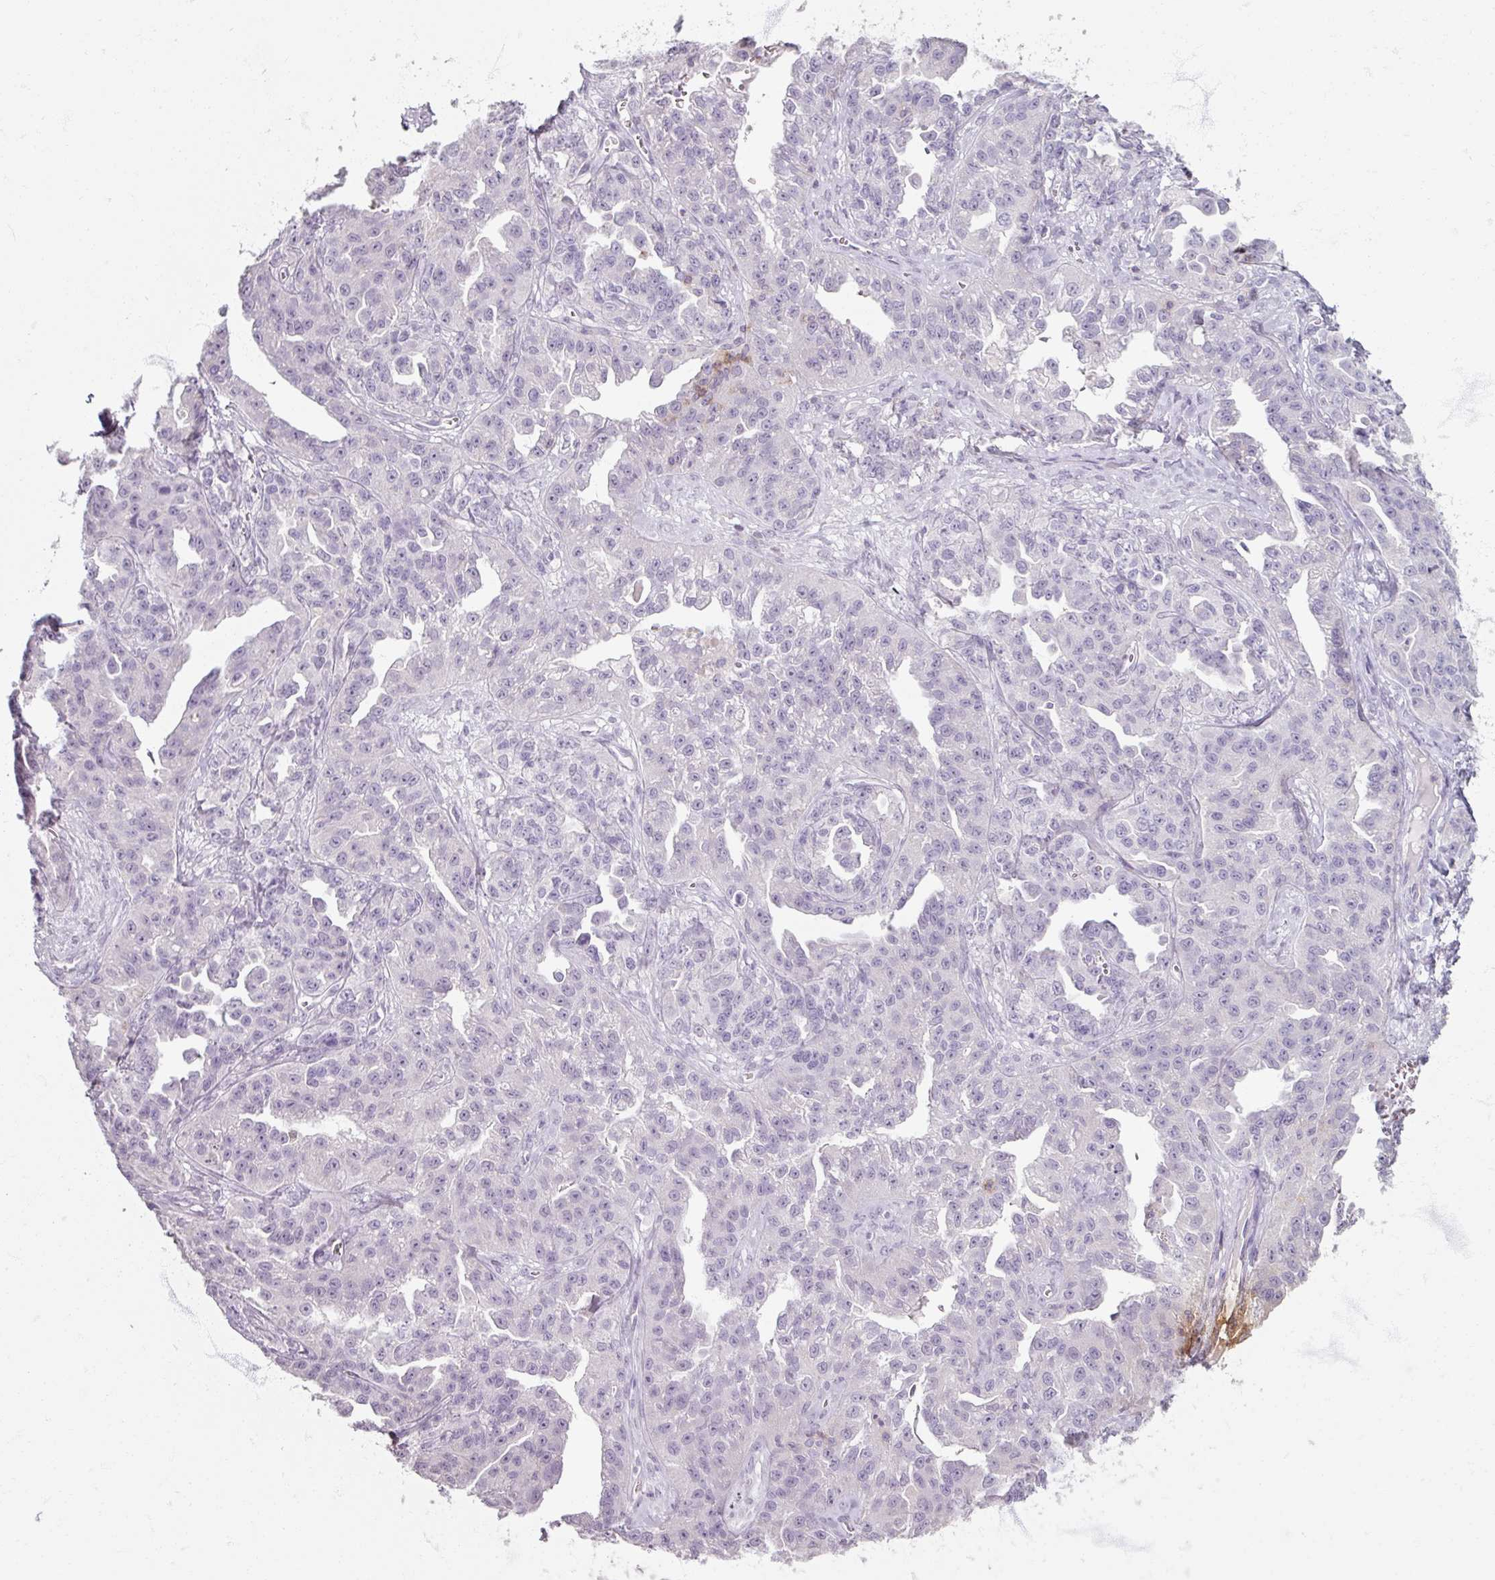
{"staining": {"intensity": "negative", "quantity": "none", "location": "none"}, "tissue": "ovarian cancer", "cell_type": "Tumor cells", "image_type": "cancer", "snomed": [{"axis": "morphology", "description": "Cystadenocarcinoma, serous, NOS"}, {"axis": "topography", "description": "Ovary"}], "caption": "The histopathology image displays no significant expression in tumor cells of ovarian cancer.", "gene": "PTPRC", "patient": {"sex": "female", "age": 75}}